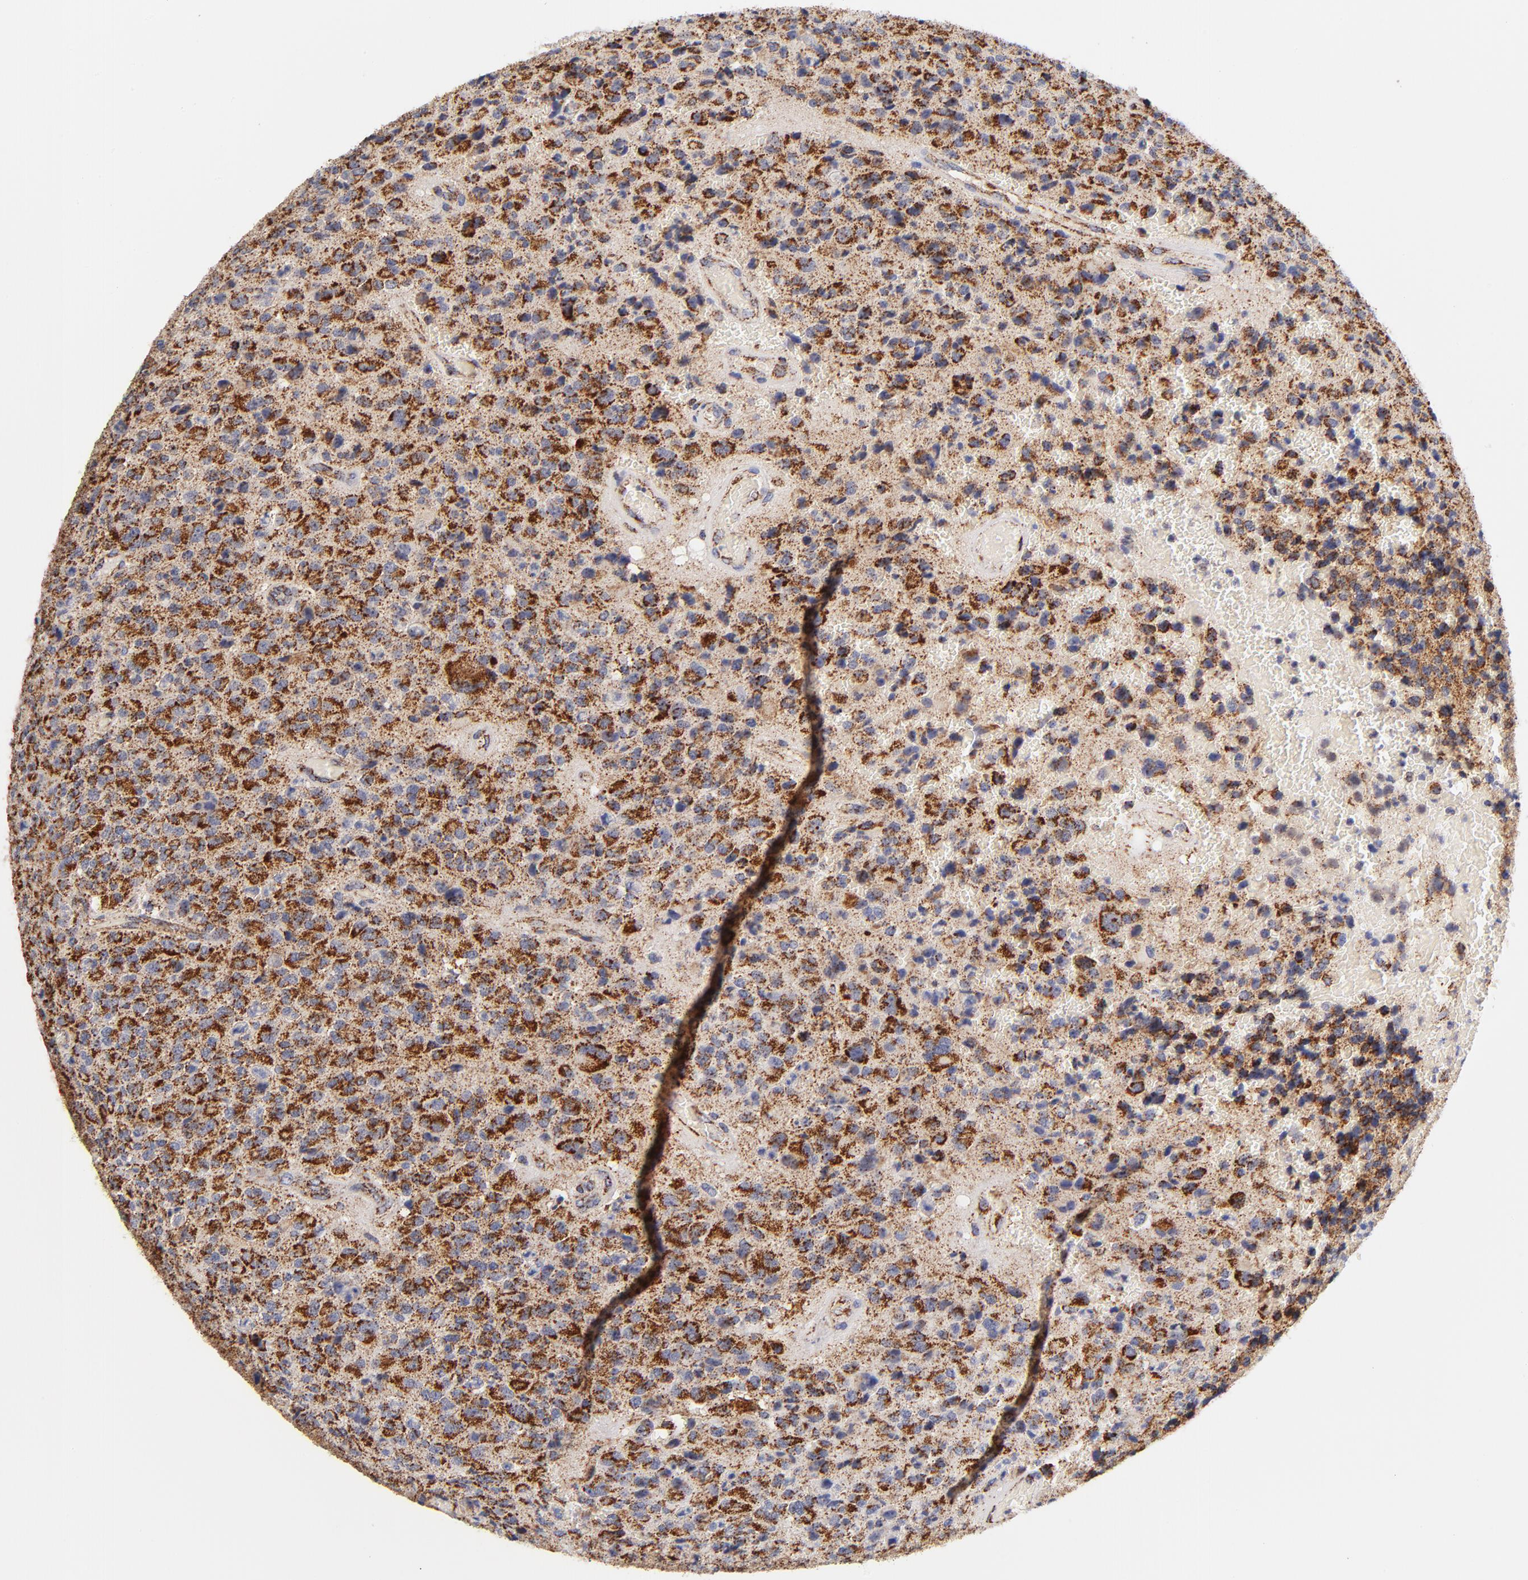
{"staining": {"intensity": "strong", "quantity": ">75%", "location": "cytoplasmic/membranous"}, "tissue": "glioma", "cell_type": "Tumor cells", "image_type": "cancer", "snomed": [{"axis": "morphology", "description": "Glioma, malignant, High grade"}, {"axis": "topography", "description": "pancreas cauda"}], "caption": "DAB immunohistochemical staining of glioma displays strong cytoplasmic/membranous protein positivity in about >75% of tumor cells. (DAB = brown stain, brightfield microscopy at high magnification).", "gene": "ECHS1", "patient": {"sex": "male", "age": 60}}